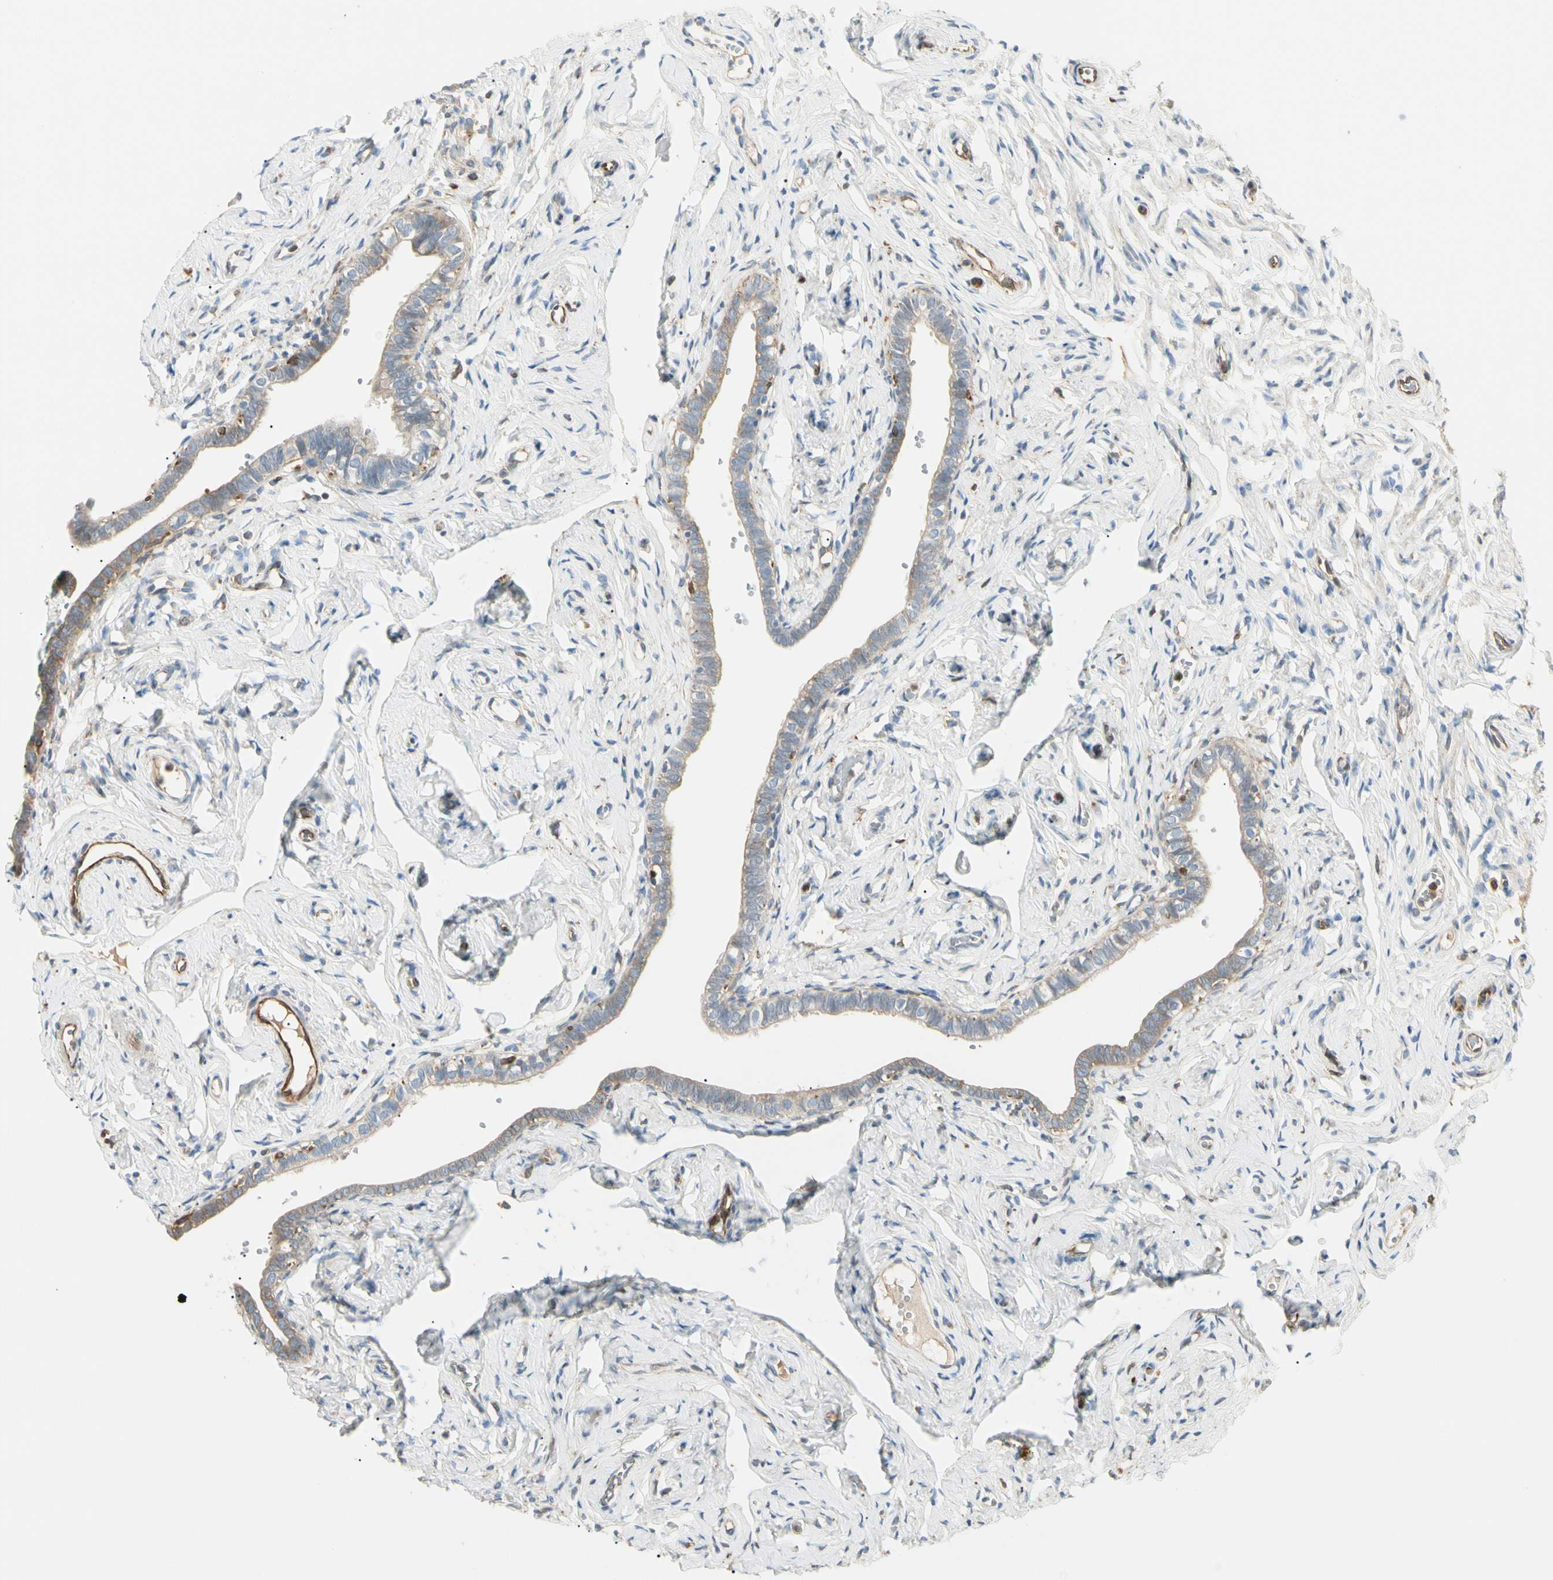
{"staining": {"intensity": "weak", "quantity": "<25%", "location": "cytoplasmic/membranous"}, "tissue": "fallopian tube", "cell_type": "Glandular cells", "image_type": "normal", "snomed": [{"axis": "morphology", "description": "Normal tissue, NOS"}, {"axis": "topography", "description": "Fallopian tube"}], "caption": "Unremarkable fallopian tube was stained to show a protein in brown. There is no significant staining in glandular cells. The staining was performed using DAB (3,3'-diaminobenzidine) to visualize the protein expression in brown, while the nuclei were stained in blue with hematoxylin (Magnification: 20x).", "gene": "LPCAT2", "patient": {"sex": "female", "age": 71}}